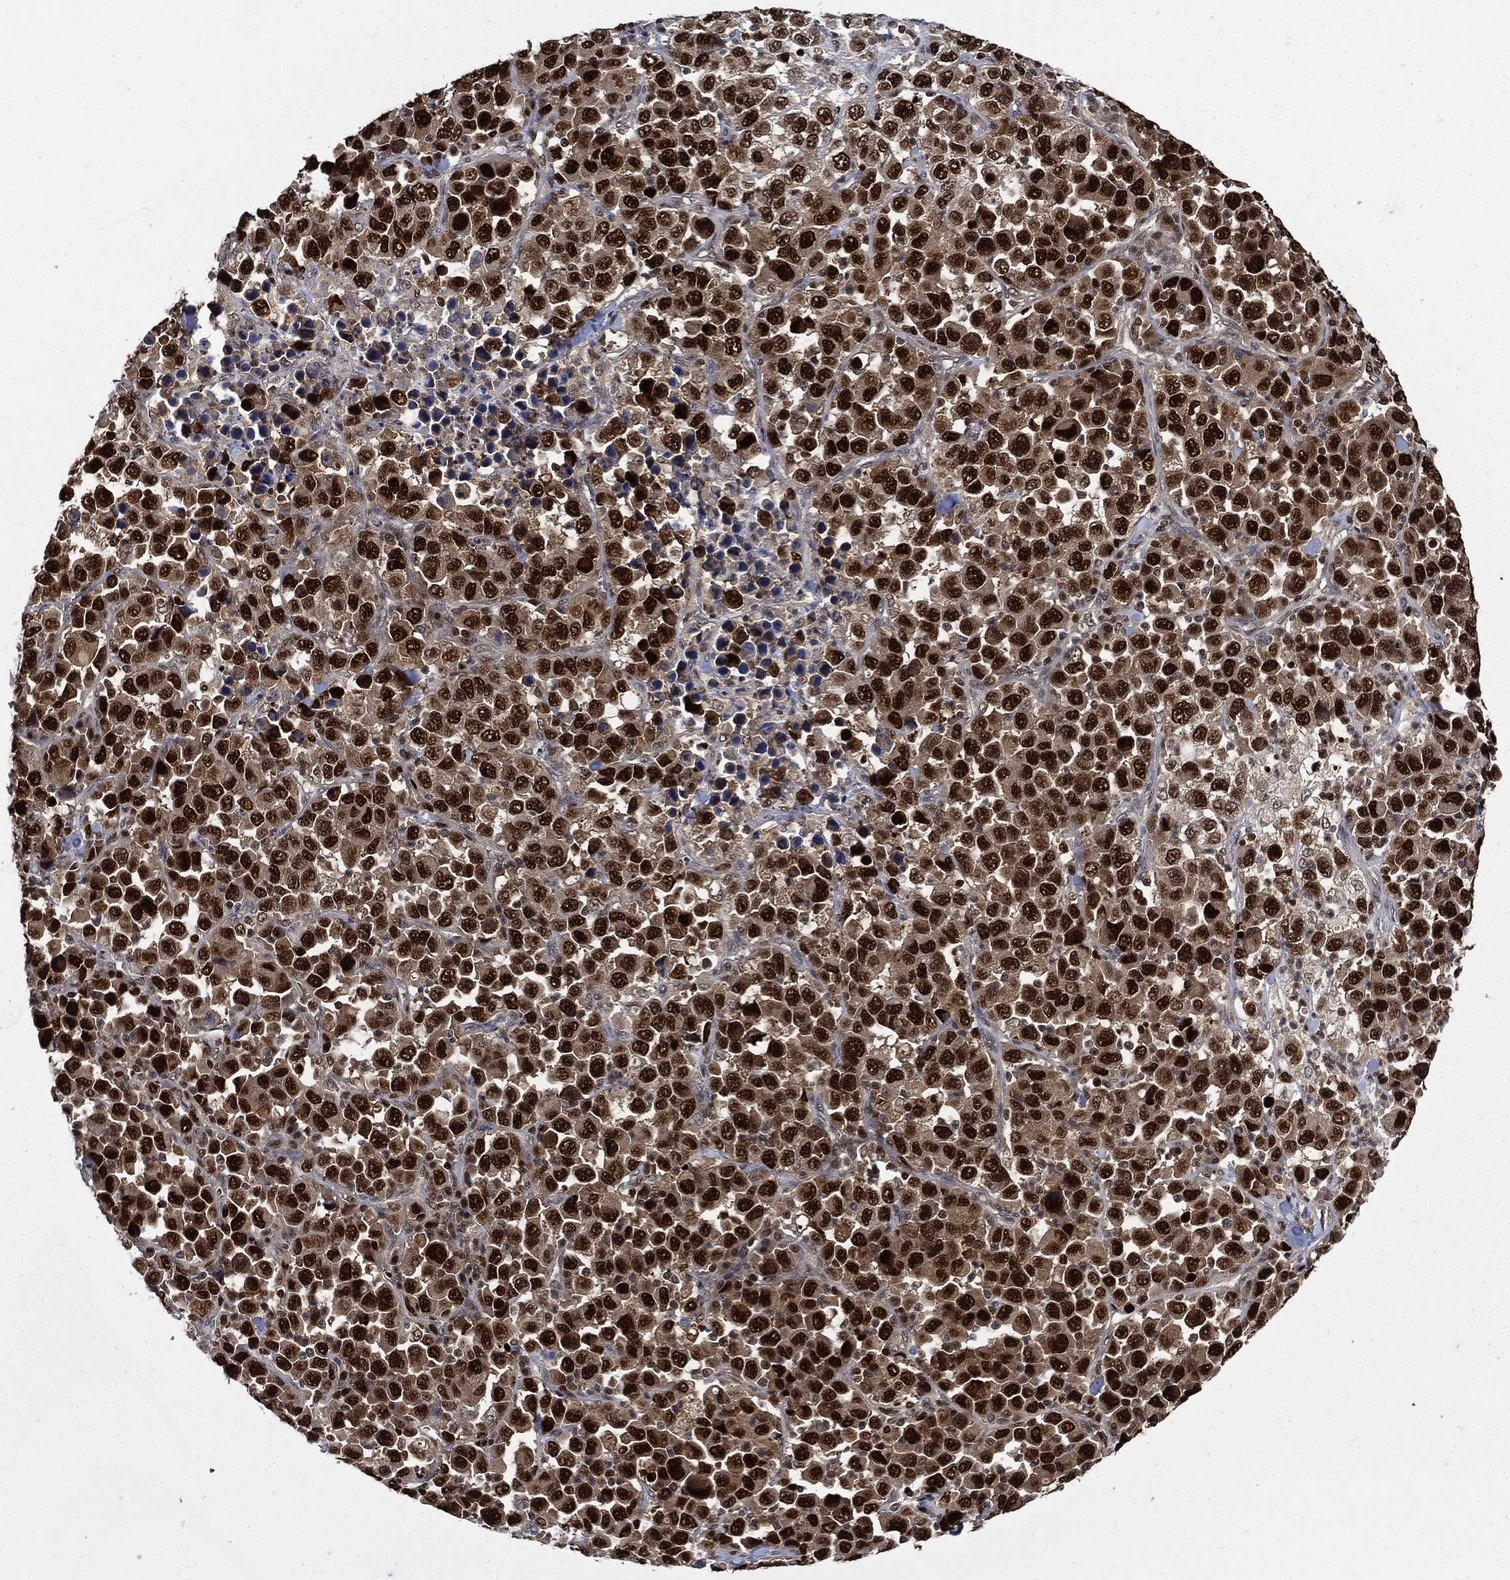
{"staining": {"intensity": "strong", "quantity": ">75%", "location": "nuclear"}, "tissue": "stomach cancer", "cell_type": "Tumor cells", "image_type": "cancer", "snomed": [{"axis": "morphology", "description": "Normal tissue, NOS"}, {"axis": "morphology", "description": "Adenocarcinoma, NOS"}, {"axis": "topography", "description": "Stomach, upper"}, {"axis": "topography", "description": "Stomach"}], "caption": "Immunohistochemistry (IHC) histopathology image of human stomach adenocarcinoma stained for a protein (brown), which demonstrates high levels of strong nuclear positivity in approximately >75% of tumor cells.", "gene": "PCNA", "patient": {"sex": "male", "age": 59}}